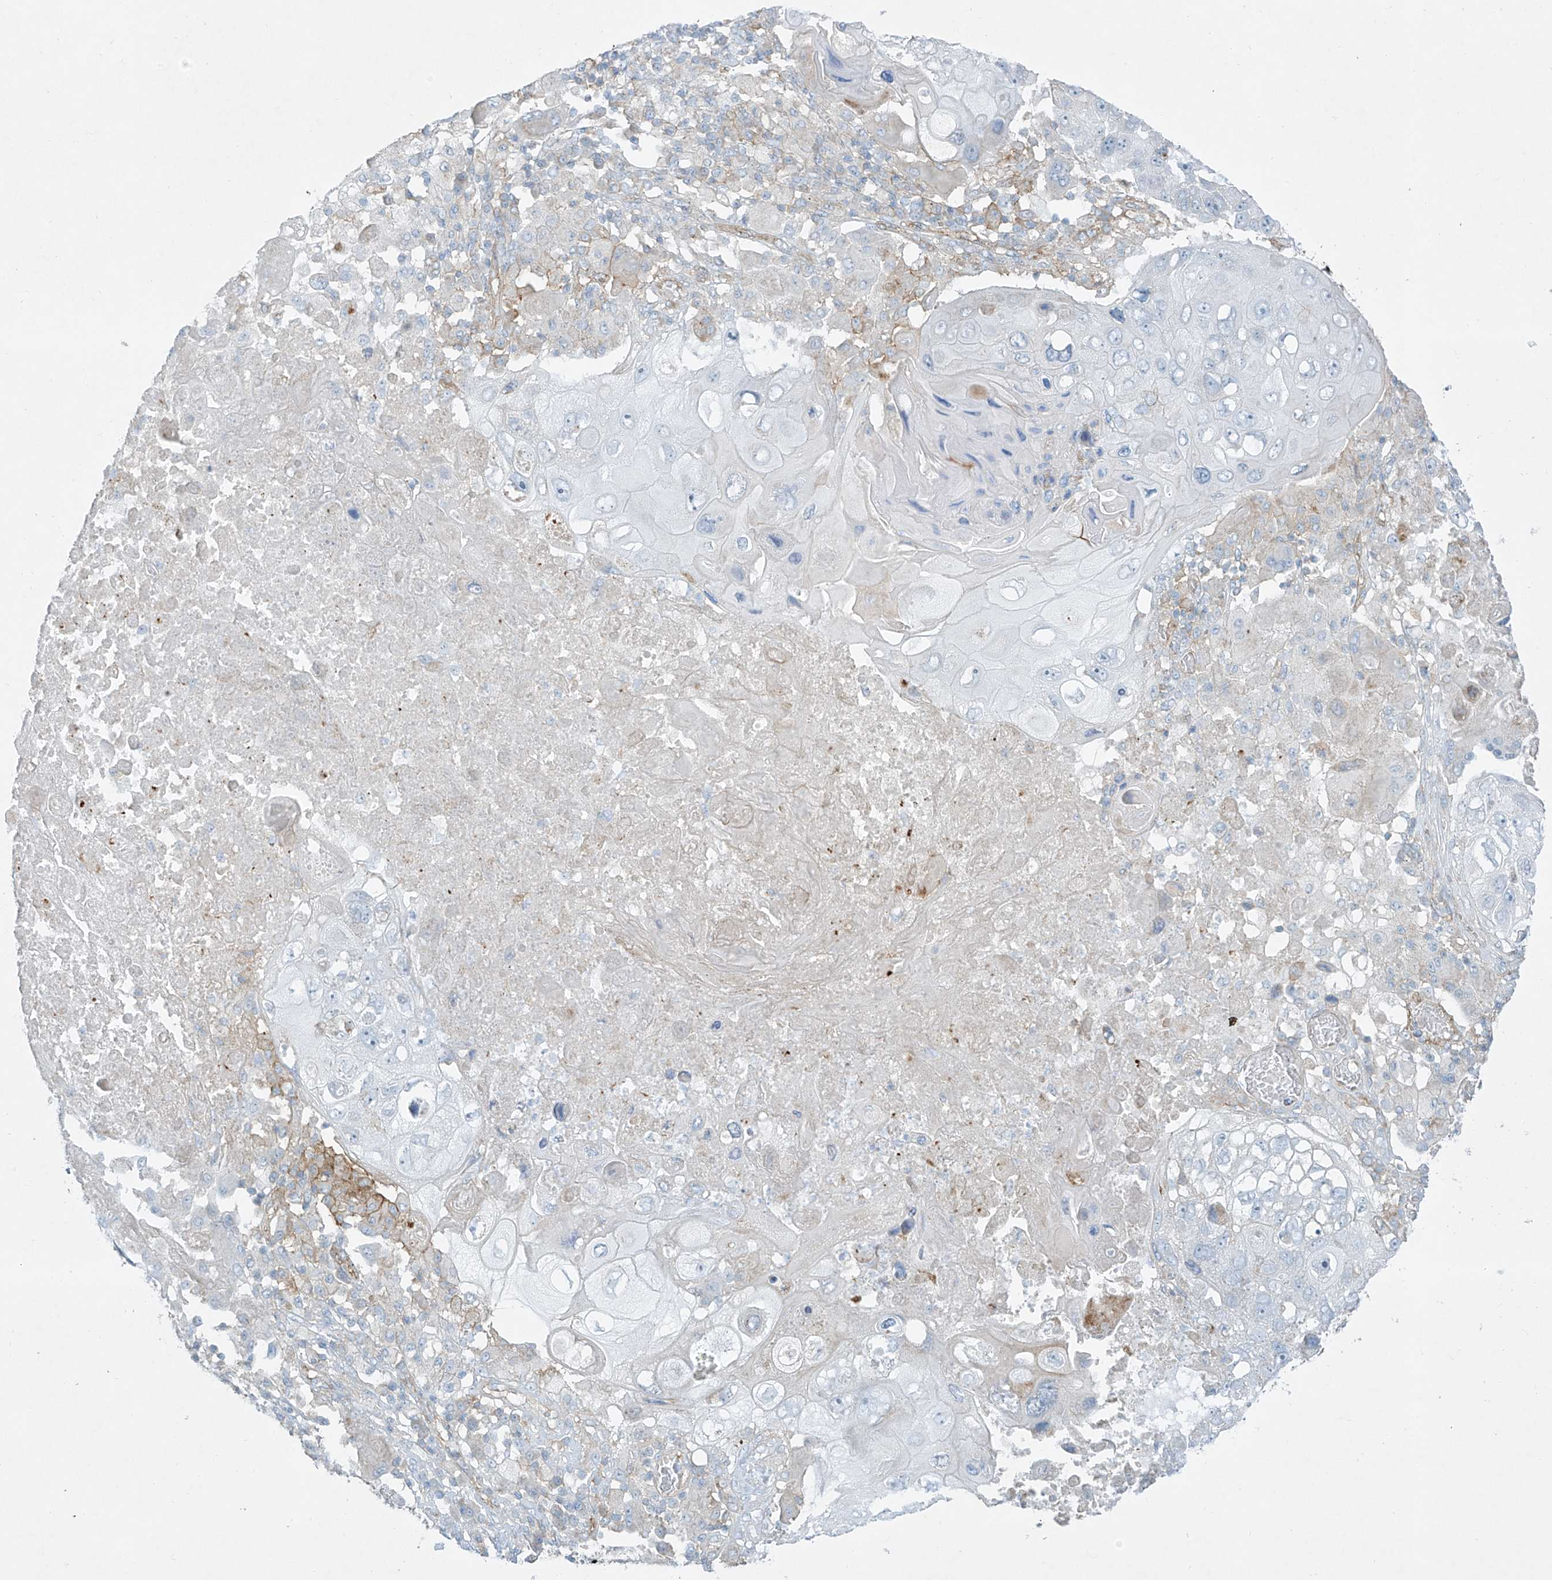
{"staining": {"intensity": "negative", "quantity": "none", "location": "none"}, "tissue": "lung cancer", "cell_type": "Tumor cells", "image_type": "cancer", "snomed": [{"axis": "morphology", "description": "Squamous cell carcinoma, NOS"}, {"axis": "topography", "description": "Lung"}], "caption": "Photomicrograph shows no protein staining in tumor cells of lung cancer tissue. (Brightfield microscopy of DAB immunohistochemistry at high magnification).", "gene": "VAMP5", "patient": {"sex": "male", "age": 61}}